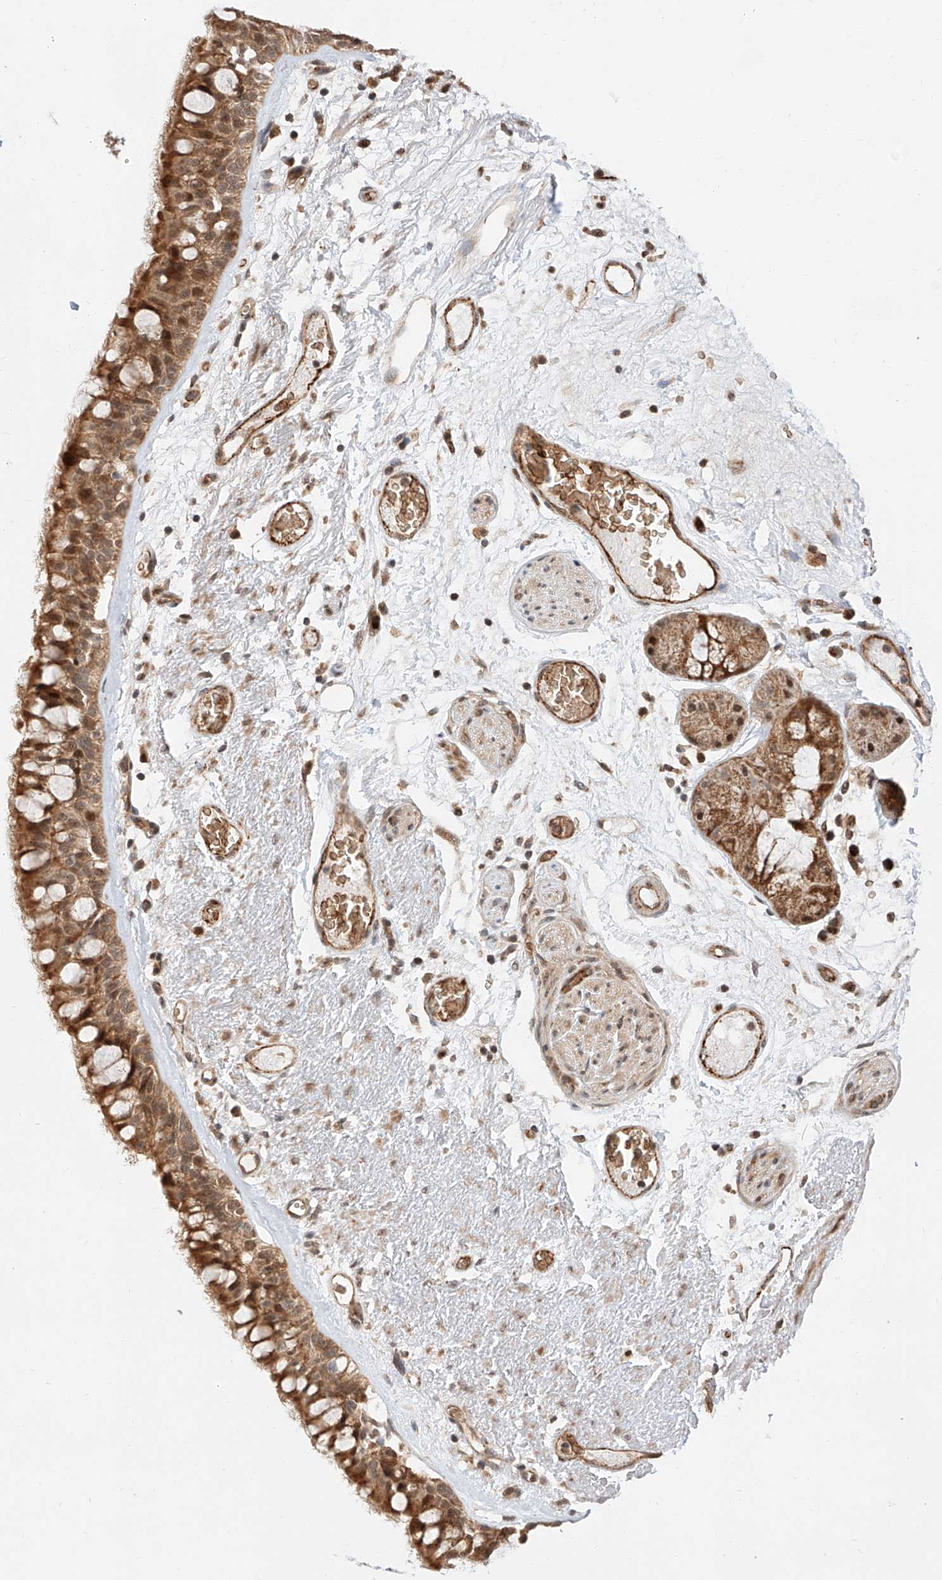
{"staining": {"intensity": "moderate", "quantity": ">75%", "location": "cytoplasmic/membranous,nuclear"}, "tissue": "bronchus", "cell_type": "Respiratory epithelial cells", "image_type": "normal", "snomed": [{"axis": "morphology", "description": "Normal tissue, NOS"}, {"axis": "morphology", "description": "Squamous cell carcinoma, NOS"}, {"axis": "topography", "description": "Lymph node"}, {"axis": "topography", "description": "Bronchus"}, {"axis": "topography", "description": "Lung"}], "caption": "A photomicrograph showing moderate cytoplasmic/membranous,nuclear staining in approximately >75% of respiratory epithelial cells in unremarkable bronchus, as visualized by brown immunohistochemical staining.", "gene": "THTPA", "patient": {"sex": "male", "age": 66}}